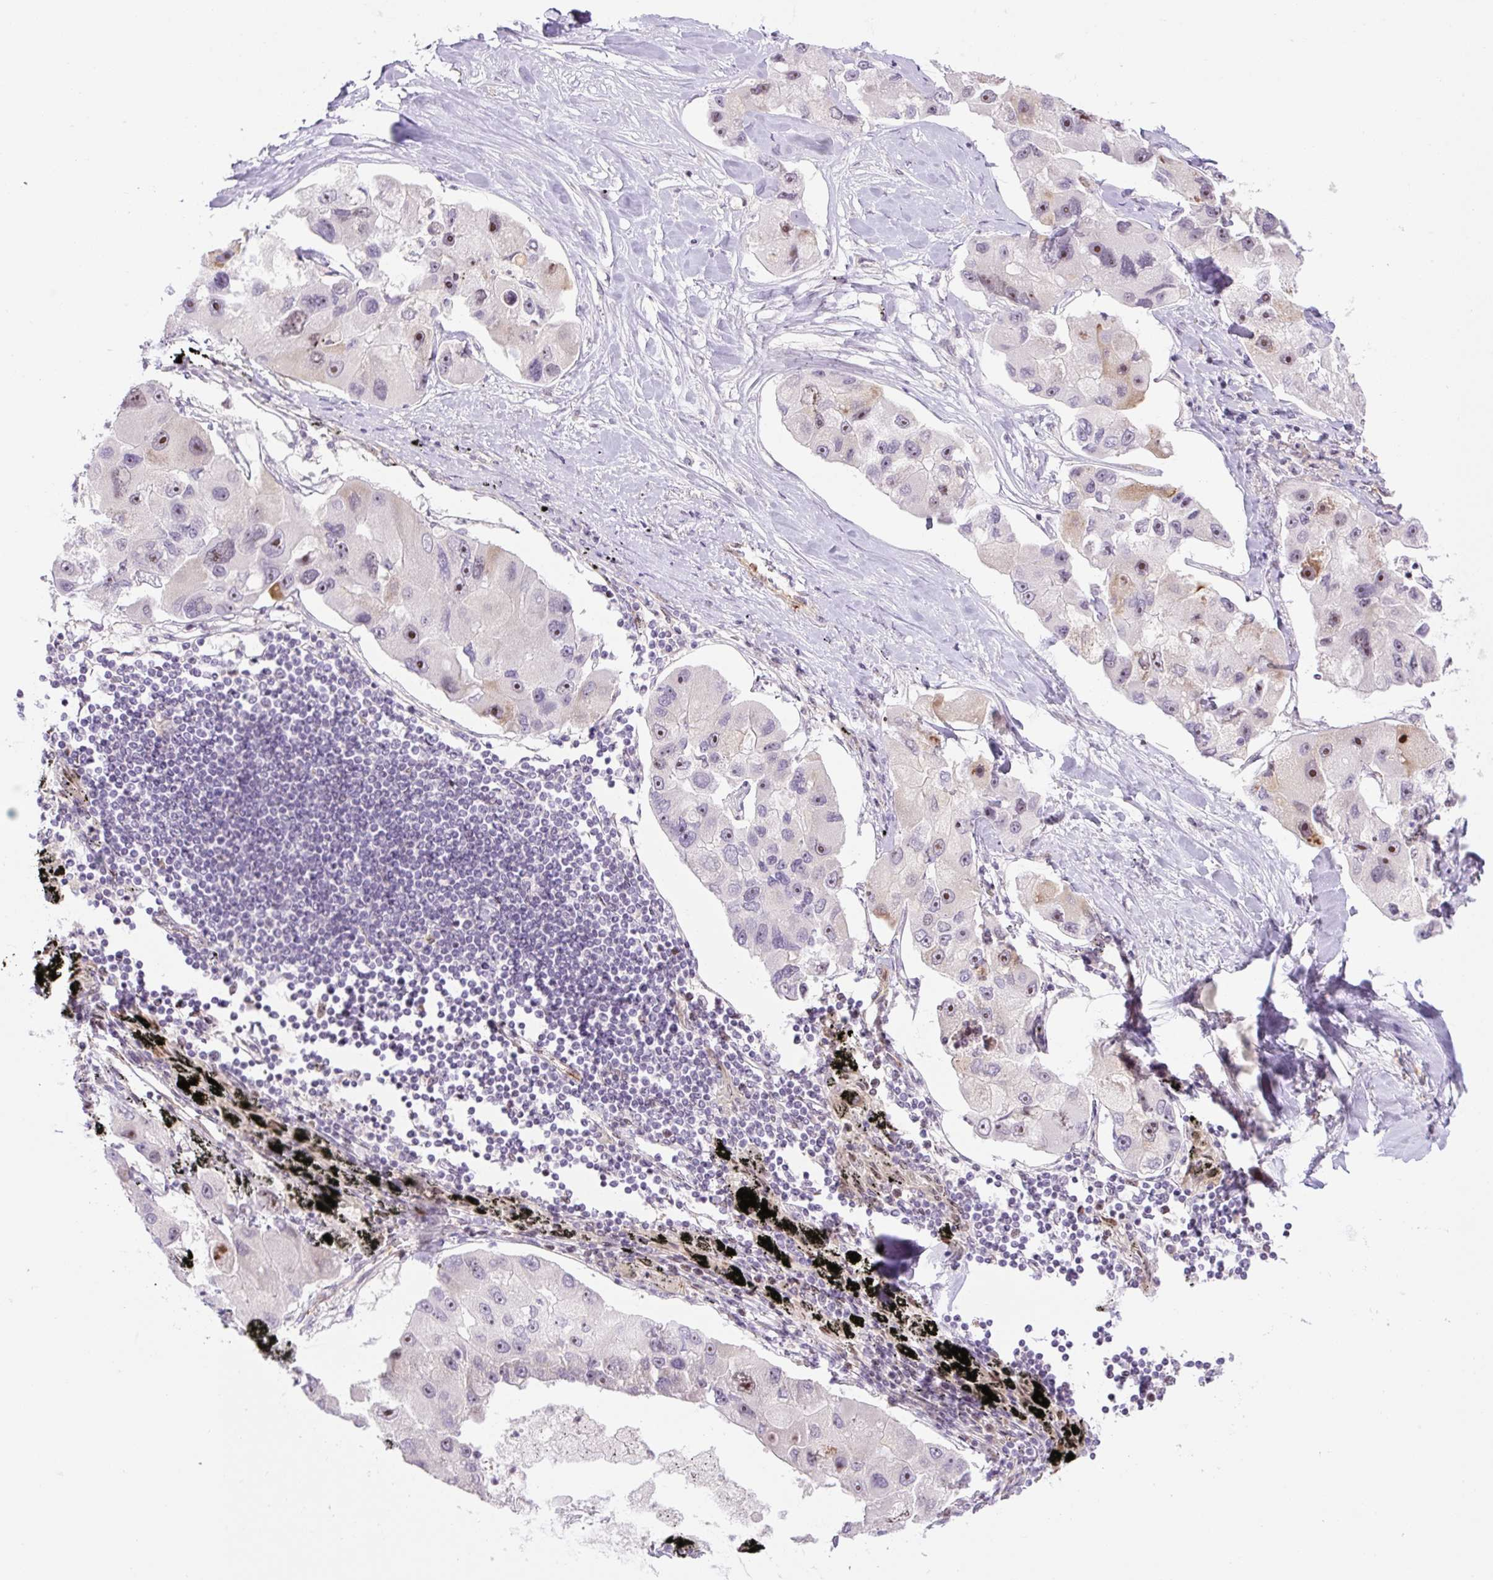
{"staining": {"intensity": "moderate", "quantity": "25%-75%", "location": "nuclear"}, "tissue": "lung cancer", "cell_type": "Tumor cells", "image_type": "cancer", "snomed": [{"axis": "morphology", "description": "Adenocarcinoma, NOS"}, {"axis": "topography", "description": "Lung"}], "caption": "Tumor cells reveal moderate nuclear staining in approximately 25%-75% of cells in lung adenocarcinoma.", "gene": "ZNF417", "patient": {"sex": "female", "age": 54}}